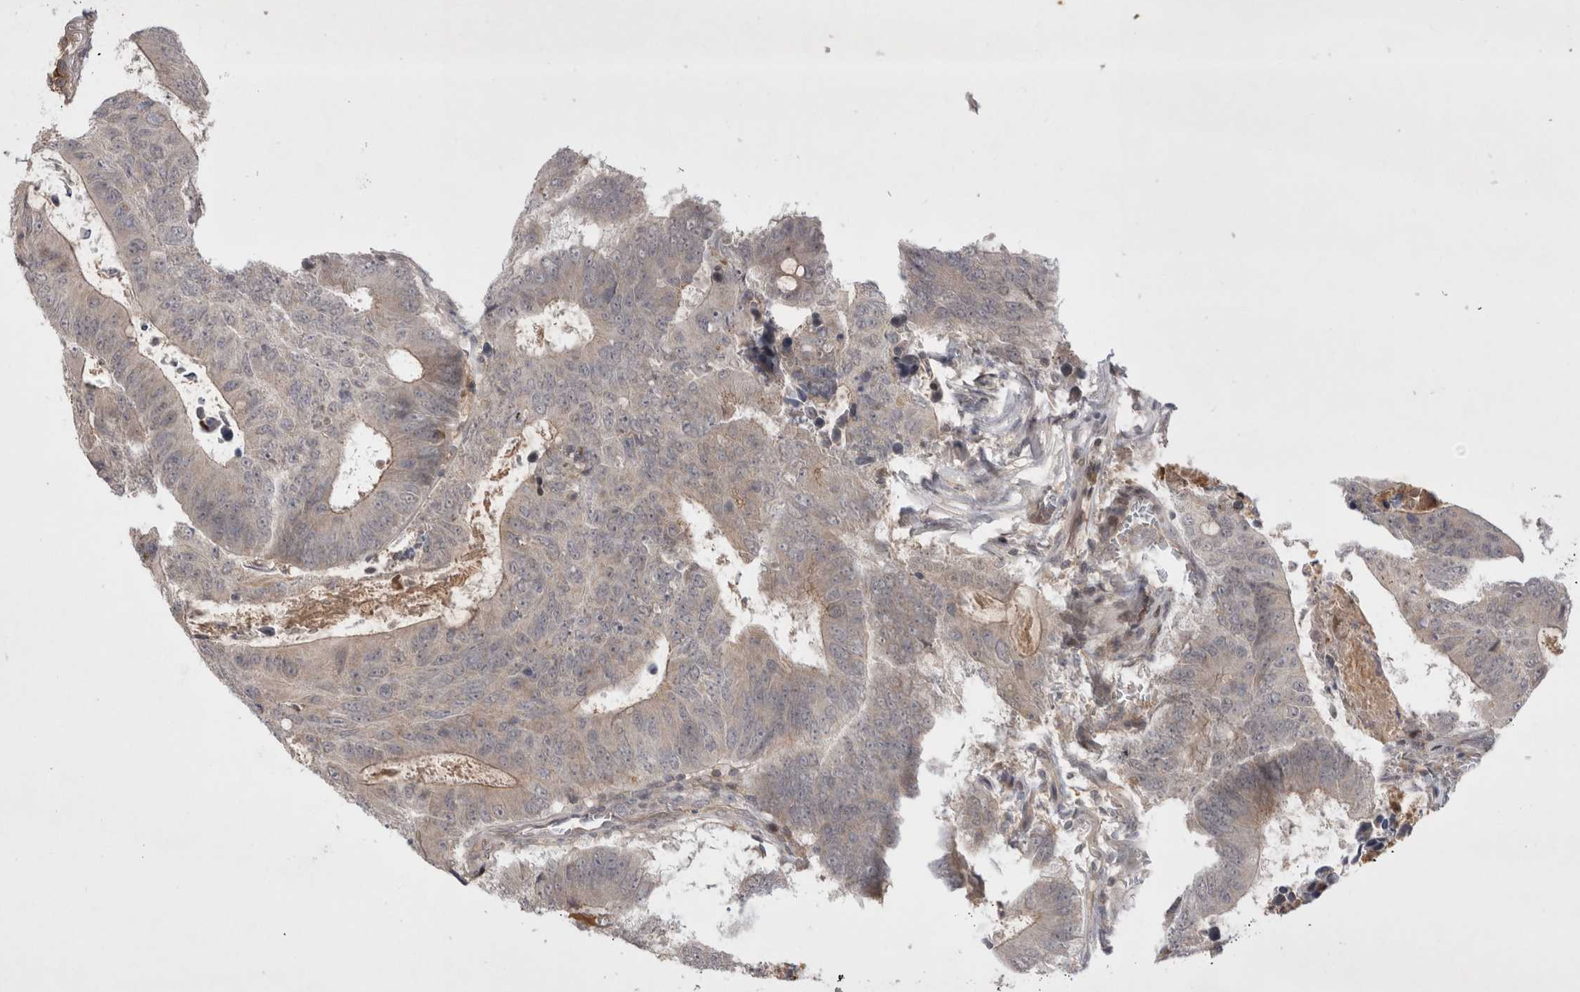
{"staining": {"intensity": "weak", "quantity": ">75%", "location": "cytoplasmic/membranous"}, "tissue": "colorectal cancer", "cell_type": "Tumor cells", "image_type": "cancer", "snomed": [{"axis": "morphology", "description": "Adenocarcinoma, NOS"}, {"axis": "topography", "description": "Colon"}], "caption": "High-magnification brightfield microscopy of colorectal cancer (adenocarcinoma) stained with DAB (brown) and counterstained with hematoxylin (blue). tumor cells exhibit weak cytoplasmic/membranous expression is seen in approximately>75% of cells.", "gene": "PLEKHM1", "patient": {"sex": "male", "age": 87}}